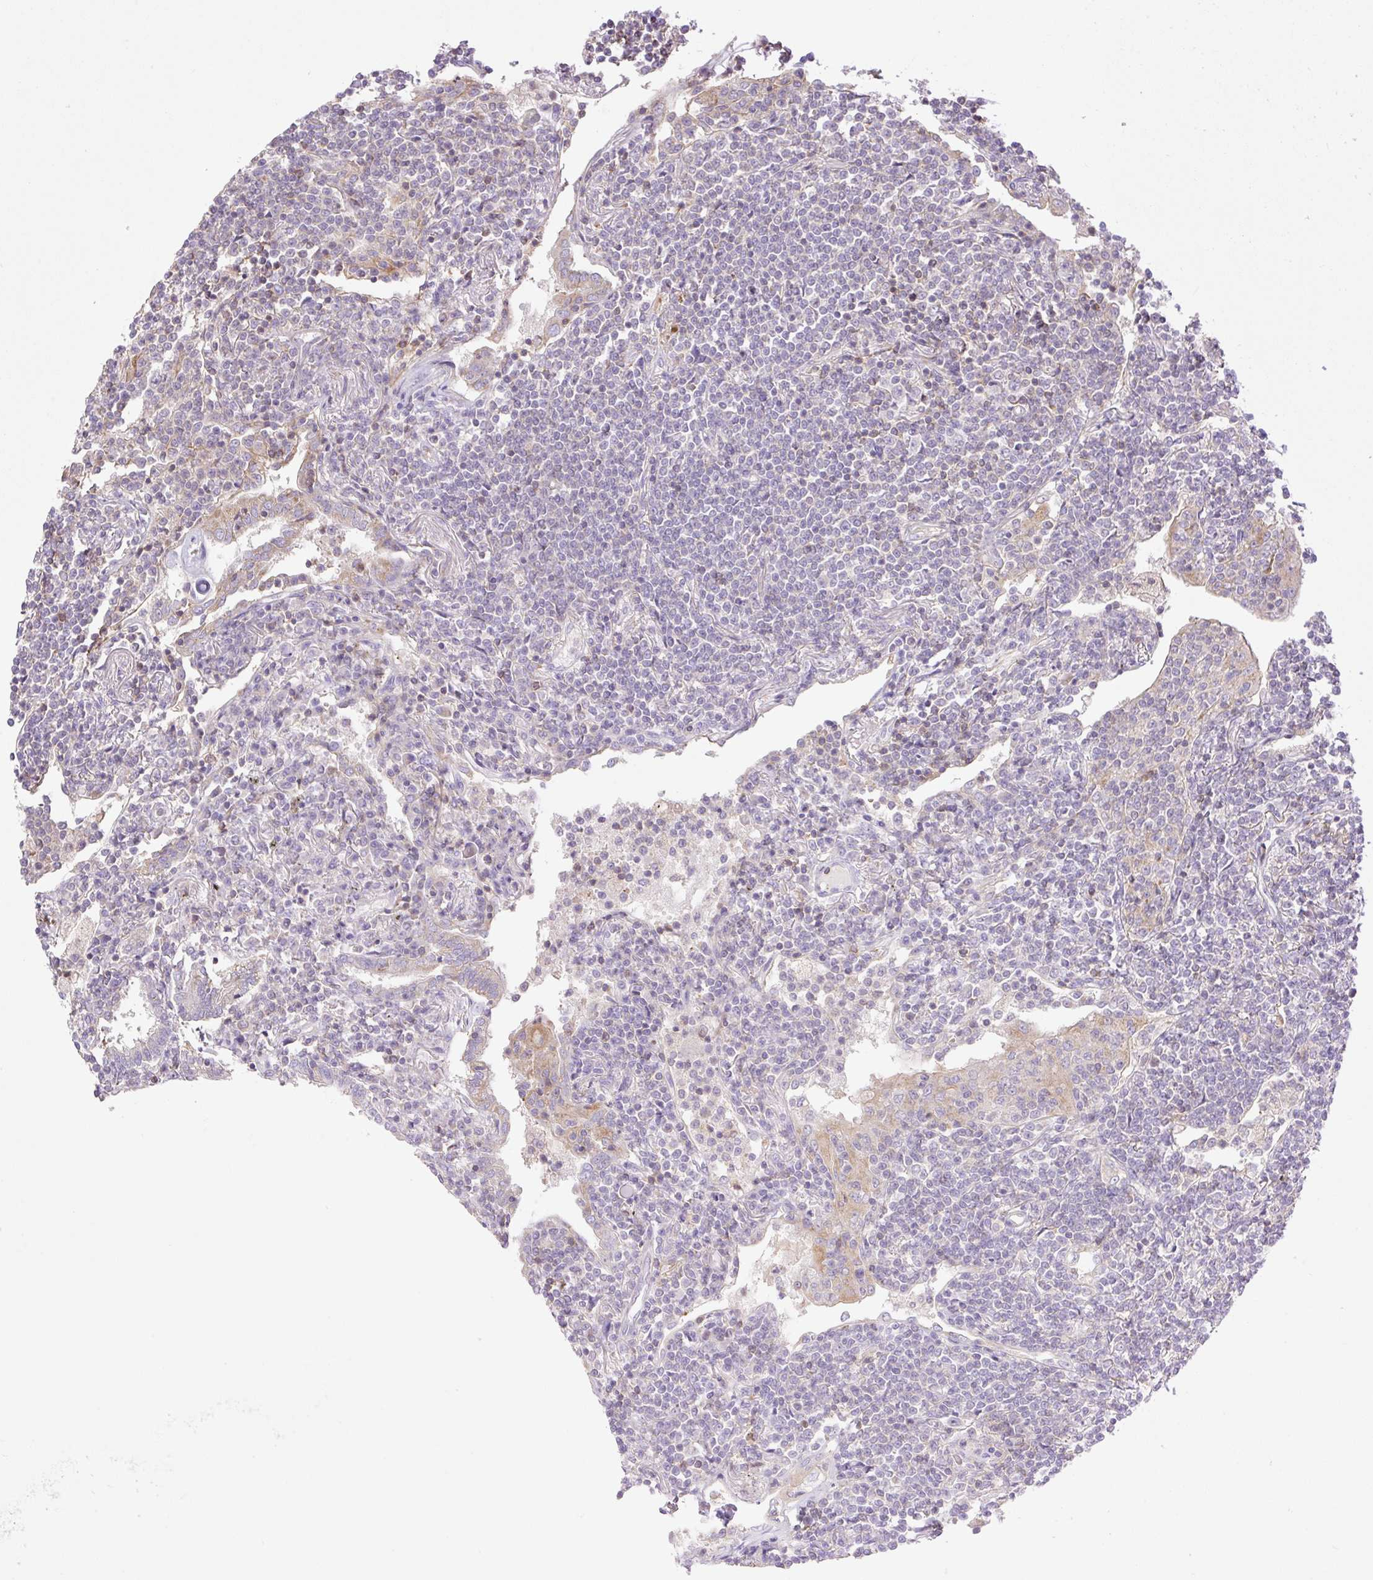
{"staining": {"intensity": "negative", "quantity": "none", "location": "none"}, "tissue": "lymphoma", "cell_type": "Tumor cells", "image_type": "cancer", "snomed": [{"axis": "morphology", "description": "Malignant lymphoma, non-Hodgkin's type, Low grade"}, {"axis": "topography", "description": "Lung"}], "caption": "Lymphoma was stained to show a protein in brown. There is no significant positivity in tumor cells. (IHC, brightfield microscopy, high magnification).", "gene": "VPS25", "patient": {"sex": "female", "age": 71}}